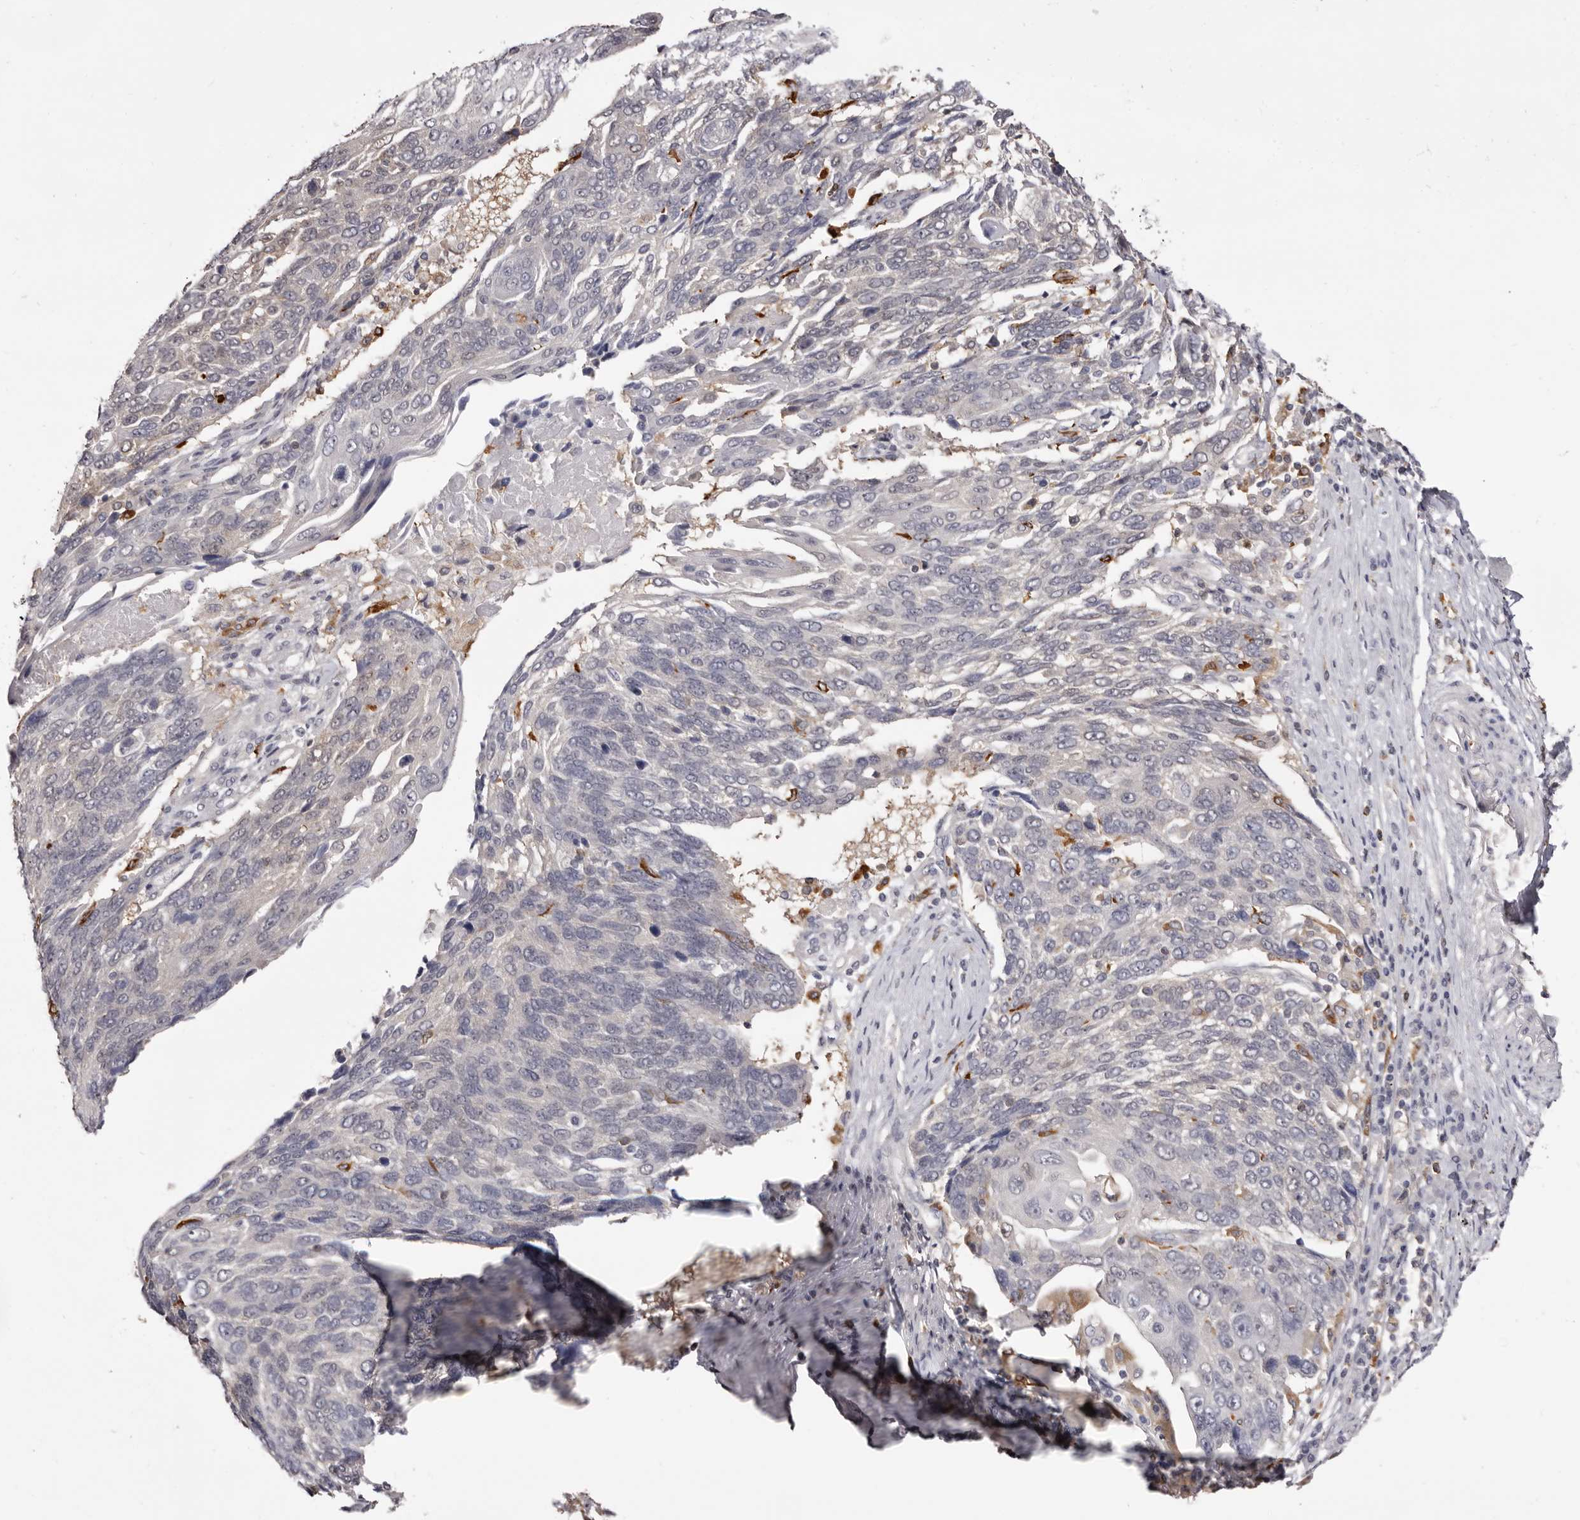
{"staining": {"intensity": "negative", "quantity": "none", "location": "none"}, "tissue": "lung cancer", "cell_type": "Tumor cells", "image_type": "cancer", "snomed": [{"axis": "morphology", "description": "Squamous cell carcinoma, NOS"}, {"axis": "topography", "description": "Lung"}], "caption": "Photomicrograph shows no protein positivity in tumor cells of lung cancer (squamous cell carcinoma) tissue.", "gene": "TNNI1", "patient": {"sex": "male", "age": 66}}